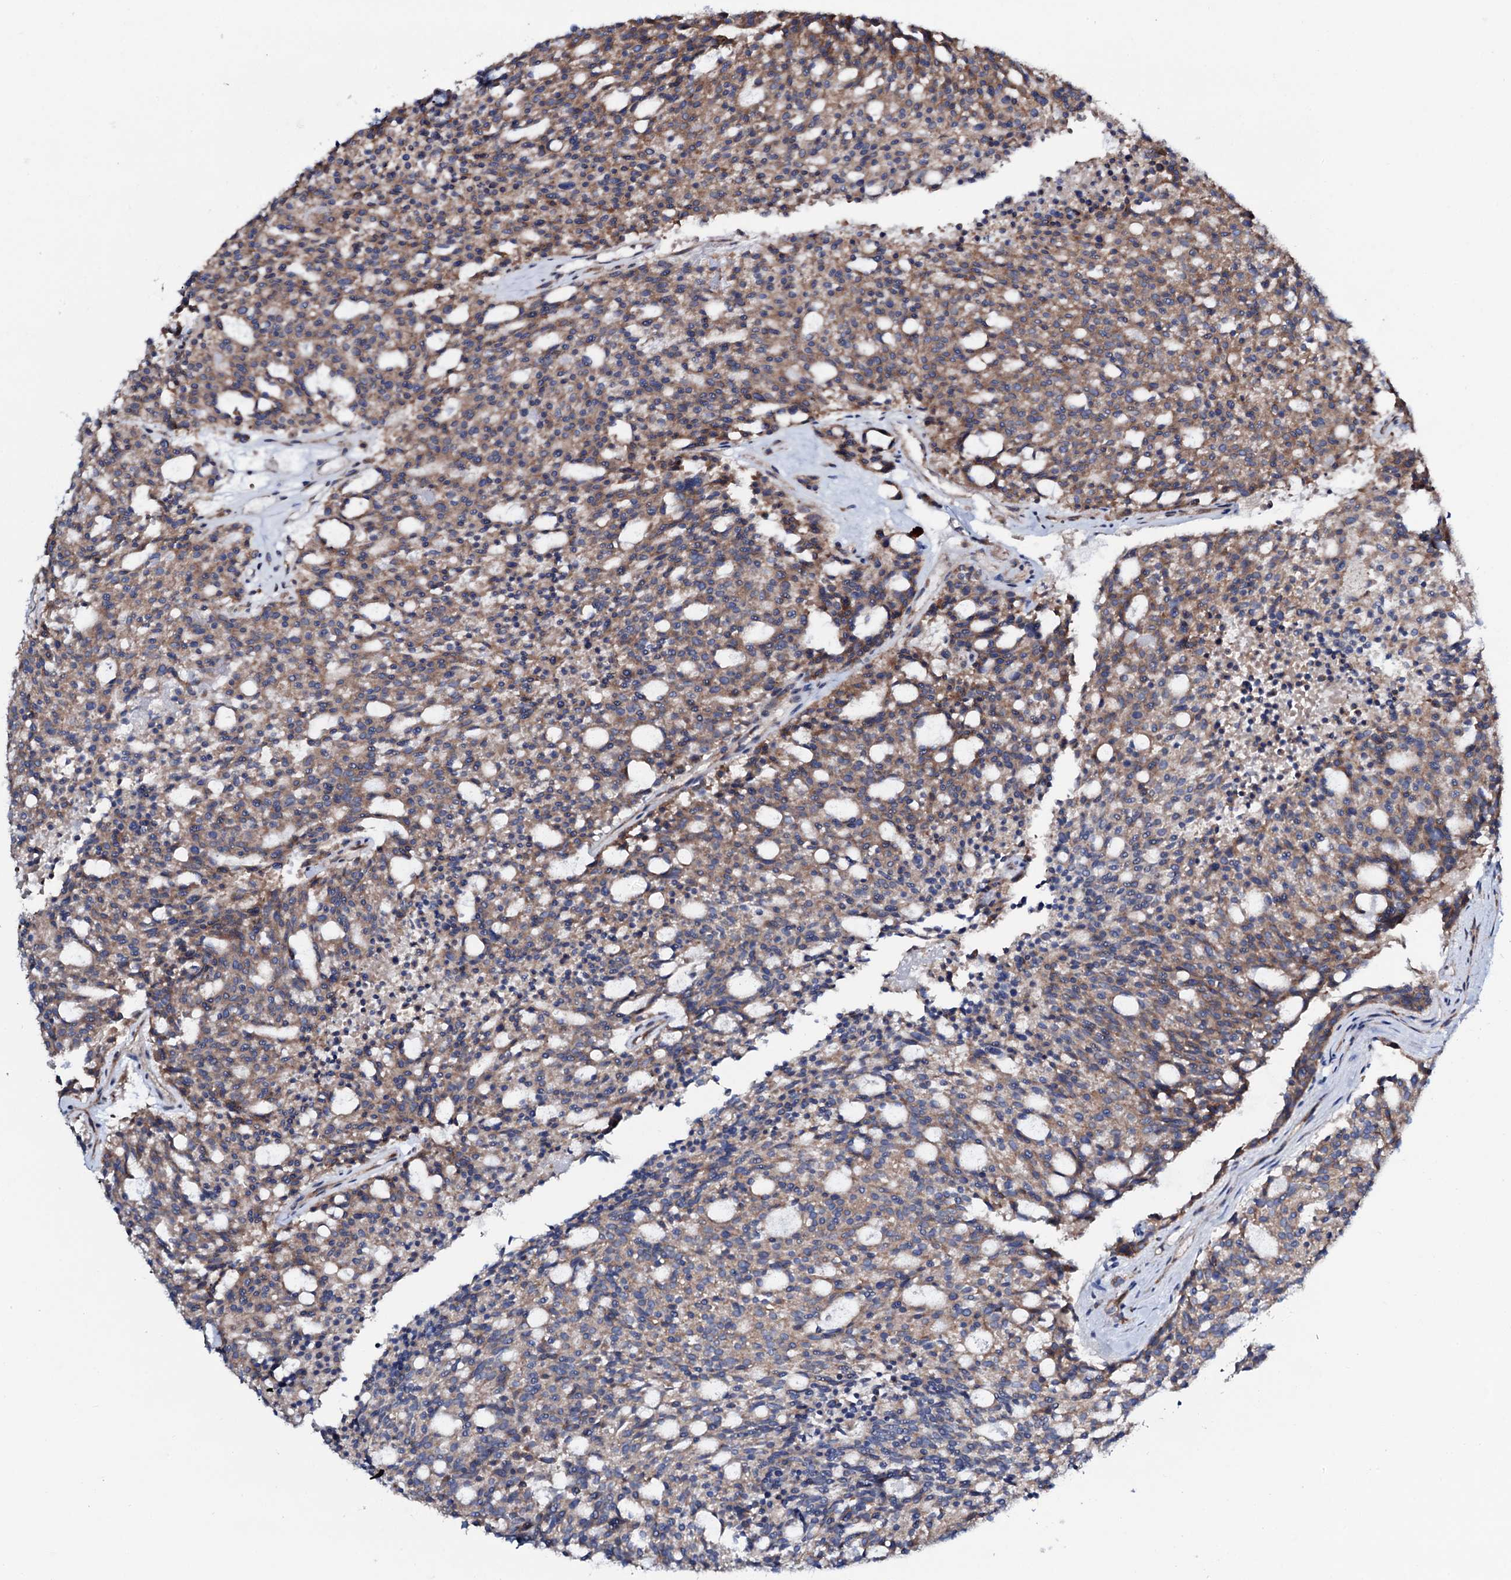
{"staining": {"intensity": "moderate", "quantity": ">75%", "location": "cytoplasmic/membranous"}, "tissue": "carcinoid", "cell_type": "Tumor cells", "image_type": "cancer", "snomed": [{"axis": "morphology", "description": "Carcinoid, malignant, NOS"}, {"axis": "topography", "description": "Pancreas"}], "caption": "An immunohistochemistry (IHC) histopathology image of neoplastic tissue is shown. Protein staining in brown shows moderate cytoplasmic/membranous positivity in carcinoid within tumor cells.", "gene": "STARD13", "patient": {"sex": "female", "age": 54}}